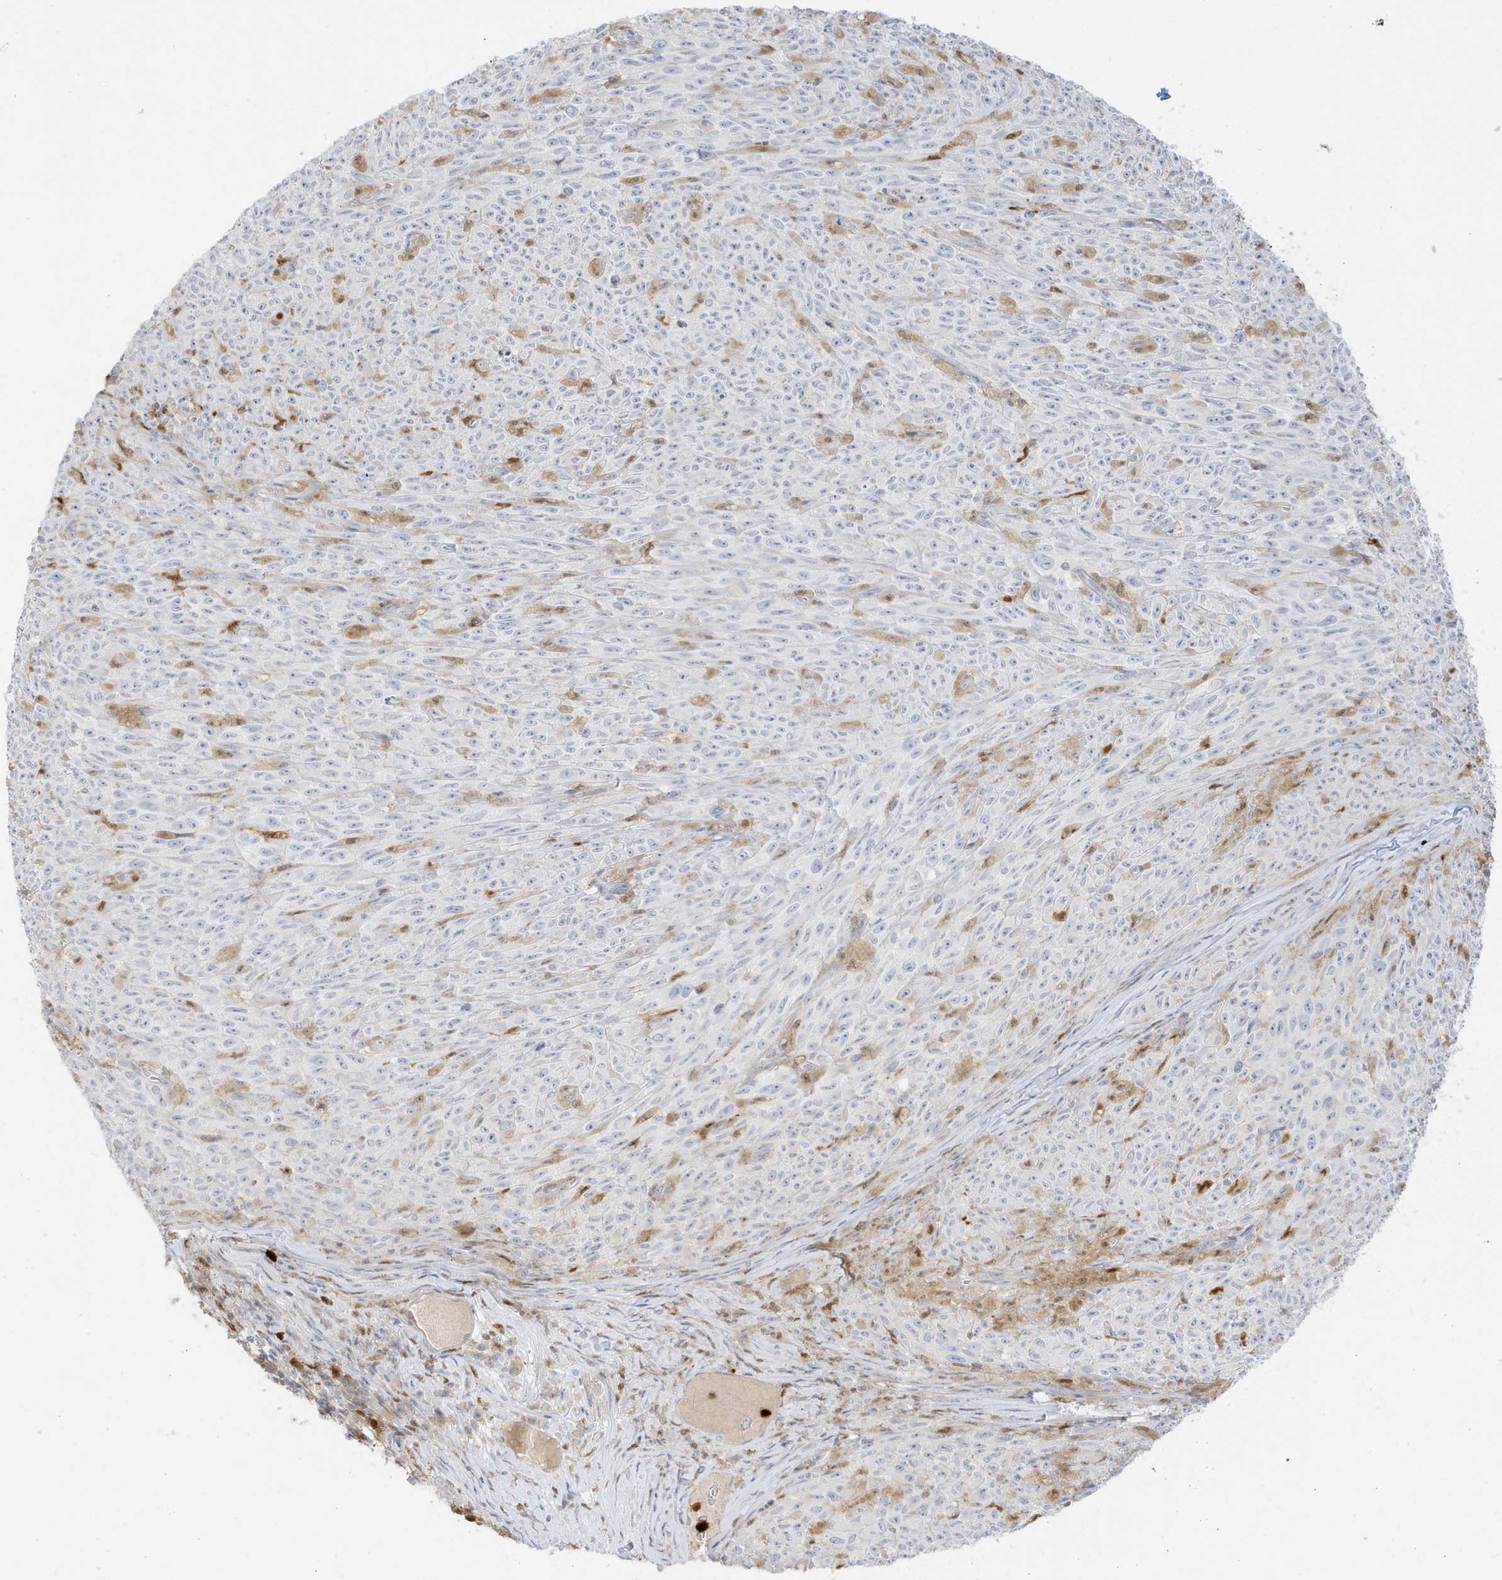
{"staining": {"intensity": "negative", "quantity": "none", "location": "none"}, "tissue": "melanoma", "cell_type": "Tumor cells", "image_type": "cancer", "snomed": [{"axis": "morphology", "description": "Malignant melanoma, NOS"}, {"axis": "topography", "description": "Skin"}], "caption": "Immunohistochemical staining of human malignant melanoma shows no significant positivity in tumor cells.", "gene": "GCA", "patient": {"sex": "female", "age": 82}}